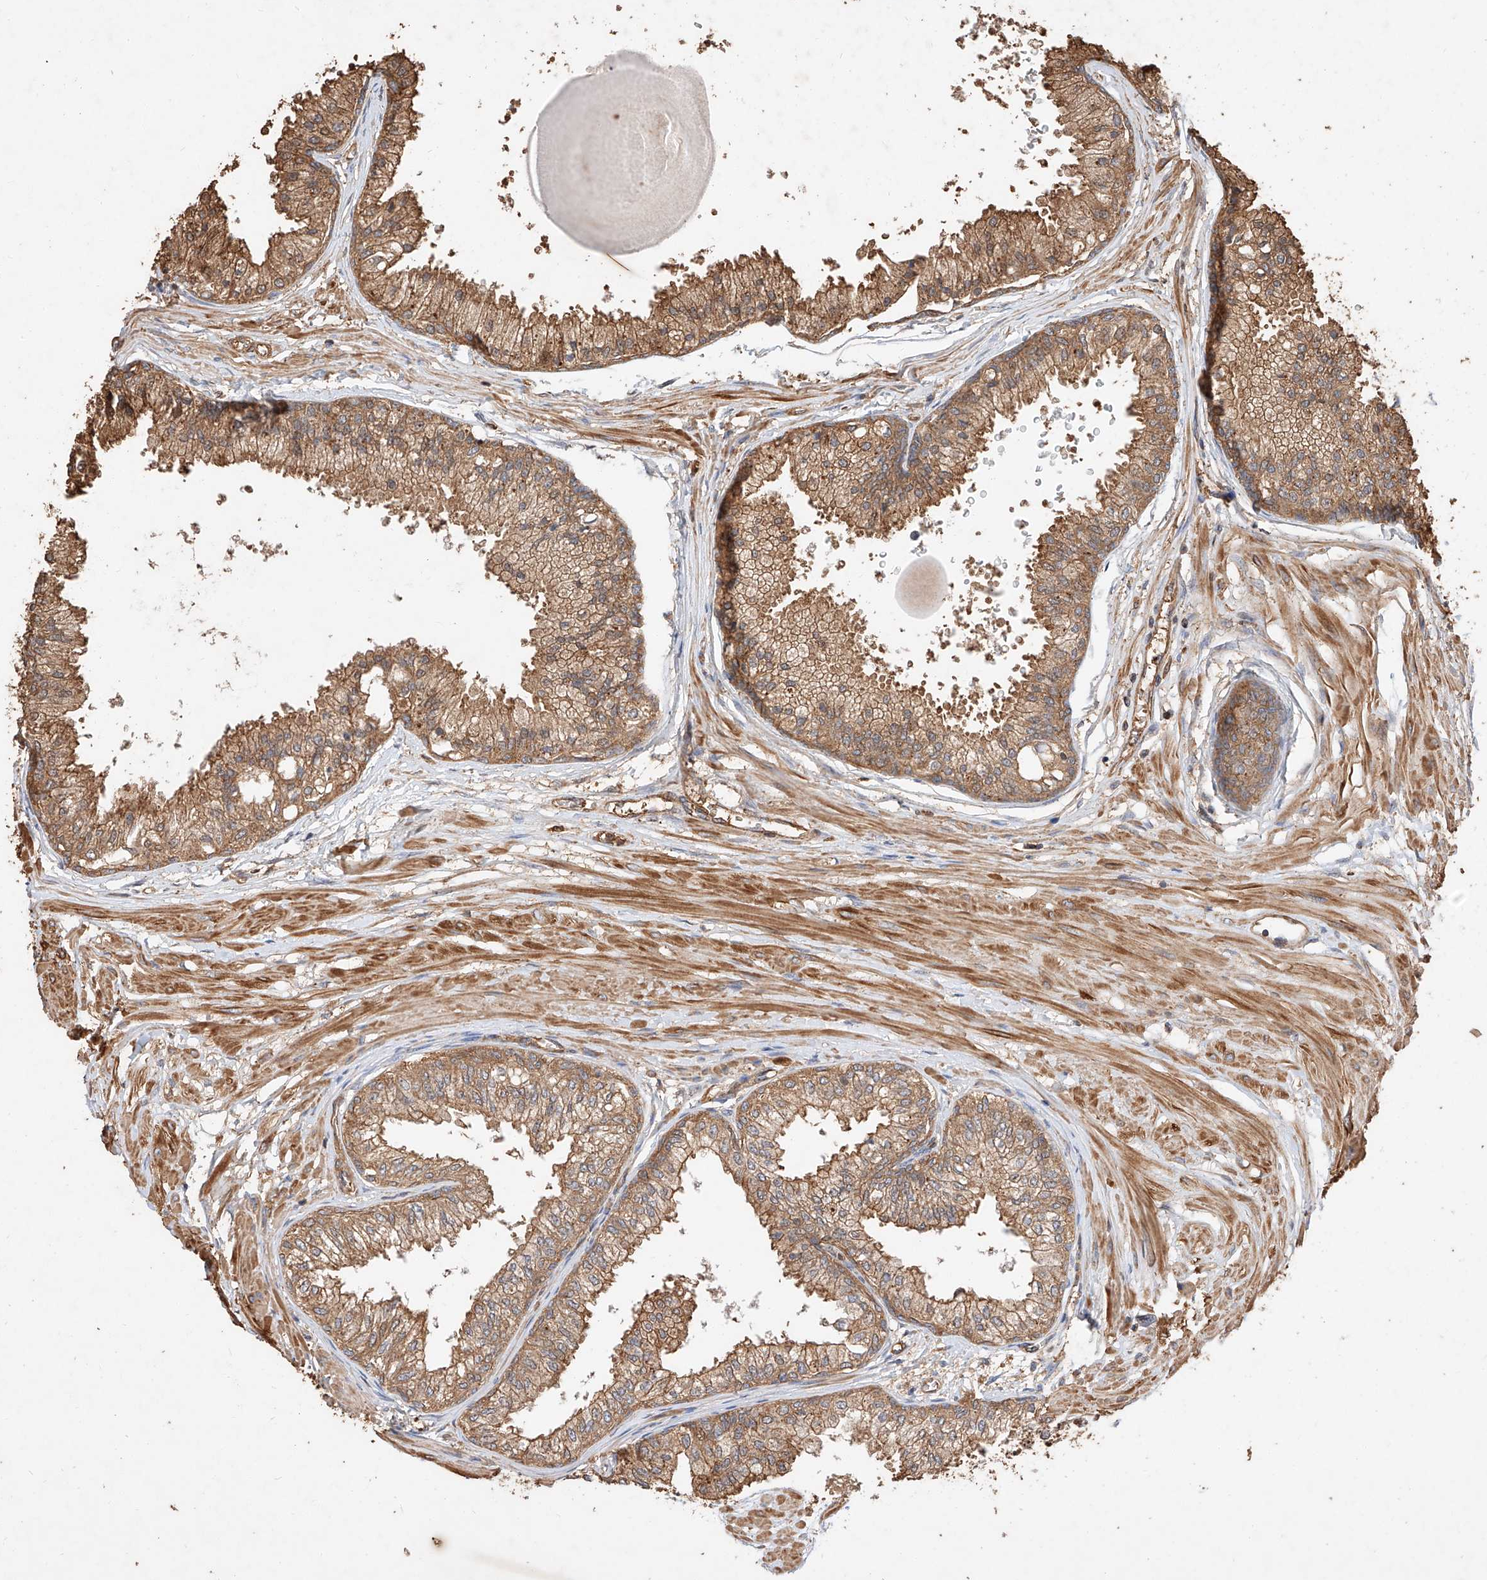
{"staining": {"intensity": "moderate", "quantity": ">75%", "location": "cytoplasmic/membranous"}, "tissue": "prostate", "cell_type": "Glandular cells", "image_type": "normal", "snomed": [{"axis": "morphology", "description": "Normal tissue, NOS"}, {"axis": "topography", "description": "Prostate"}], "caption": "A photomicrograph showing moderate cytoplasmic/membranous expression in approximately >75% of glandular cells in normal prostate, as visualized by brown immunohistochemical staining.", "gene": "GHDC", "patient": {"sex": "male", "age": 48}}